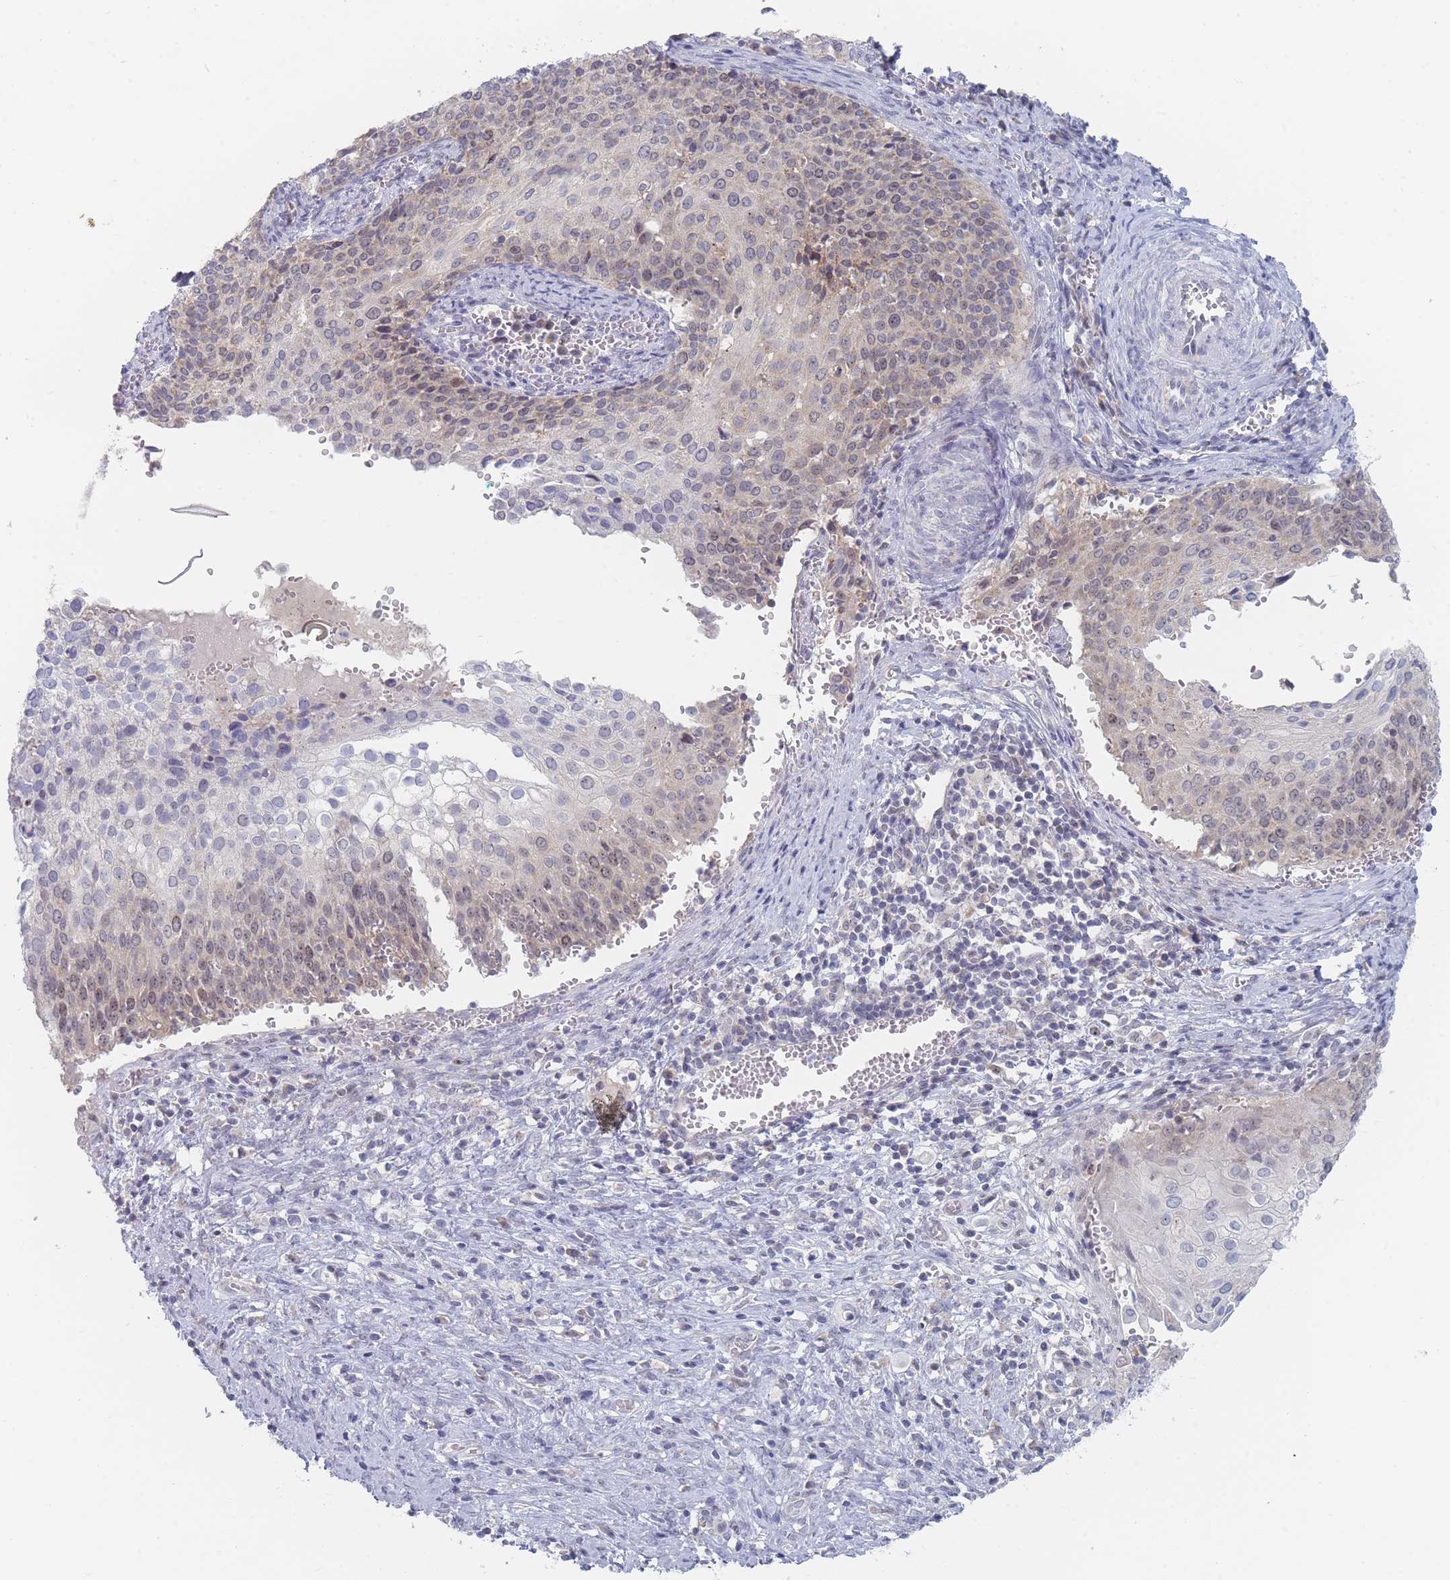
{"staining": {"intensity": "weak", "quantity": "<25%", "location": "nuclear"}, "tissue": "cervical cancer", "cell_type": "Tumor cells", "image_type": "cancer", "snomed": [{"axis": "morphology", "description": "Squamous cell carcinoma, NOS"}, {"axis": "topography", "description": "Cervix"}], "caption": "Immunohistochemical staining of cervical cancer shows no significant staining in tumor cells.", "gene": "RNF8", "patient": {"sex": "female", "age": 44}}